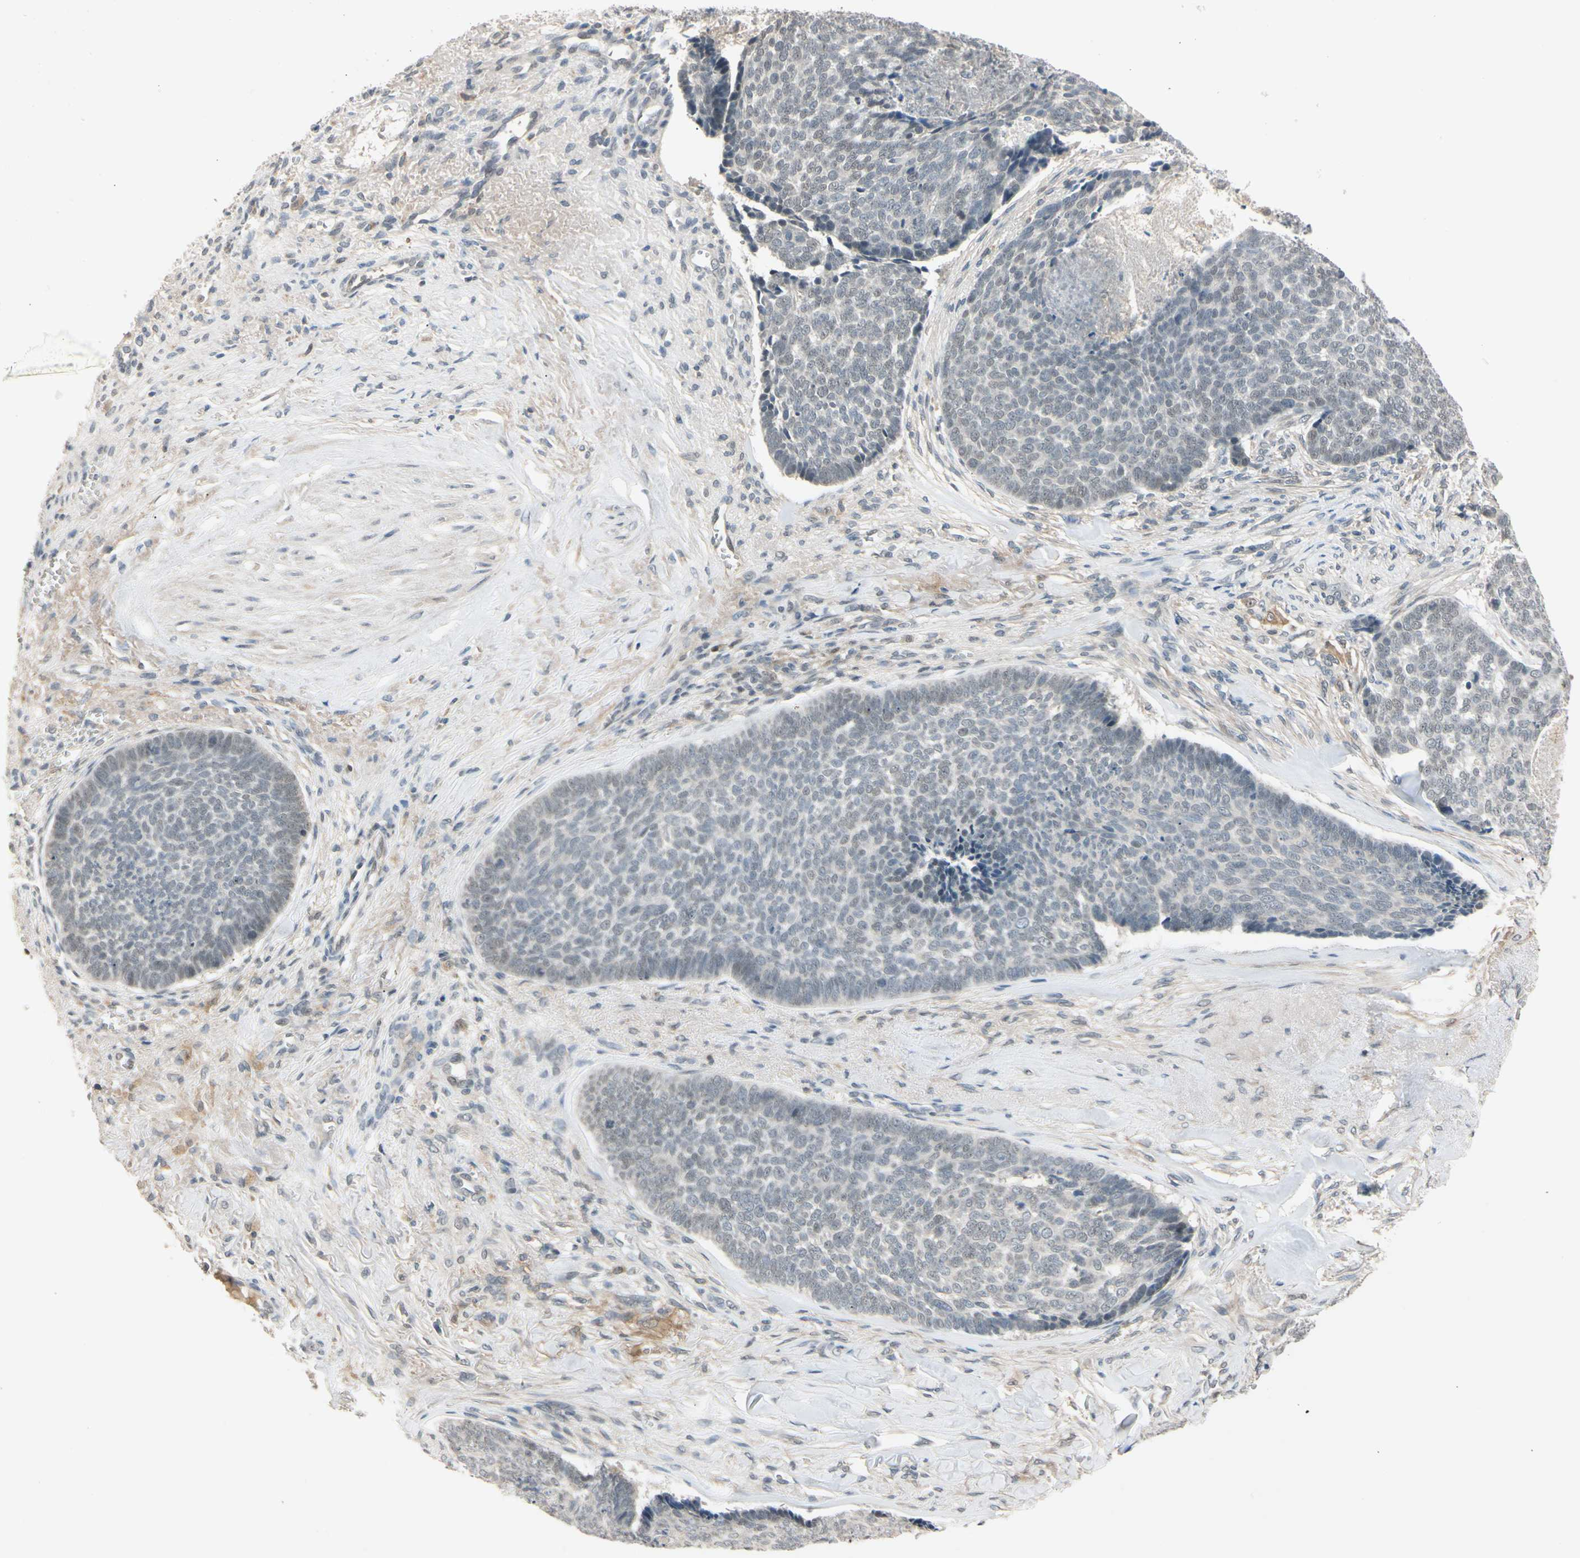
{"staining": {"intensity": "negative", "quantity": "none", "location": "none"}, "tissue": "skin cancer", "cell_type": "Tumor cells", "image_type": "cancer", "snomed": [{"axis": "morphology", "description": "Basal cell carcinoma"}, {"axis": "topography", "description": "Skin"}], "caption": "Human skin basal cell carcinoma stained for a protein using IHC demonstrates no expression in tumor cells.", "gene": "RIOX2", "patient": {"sex": "male", "age": 84}}